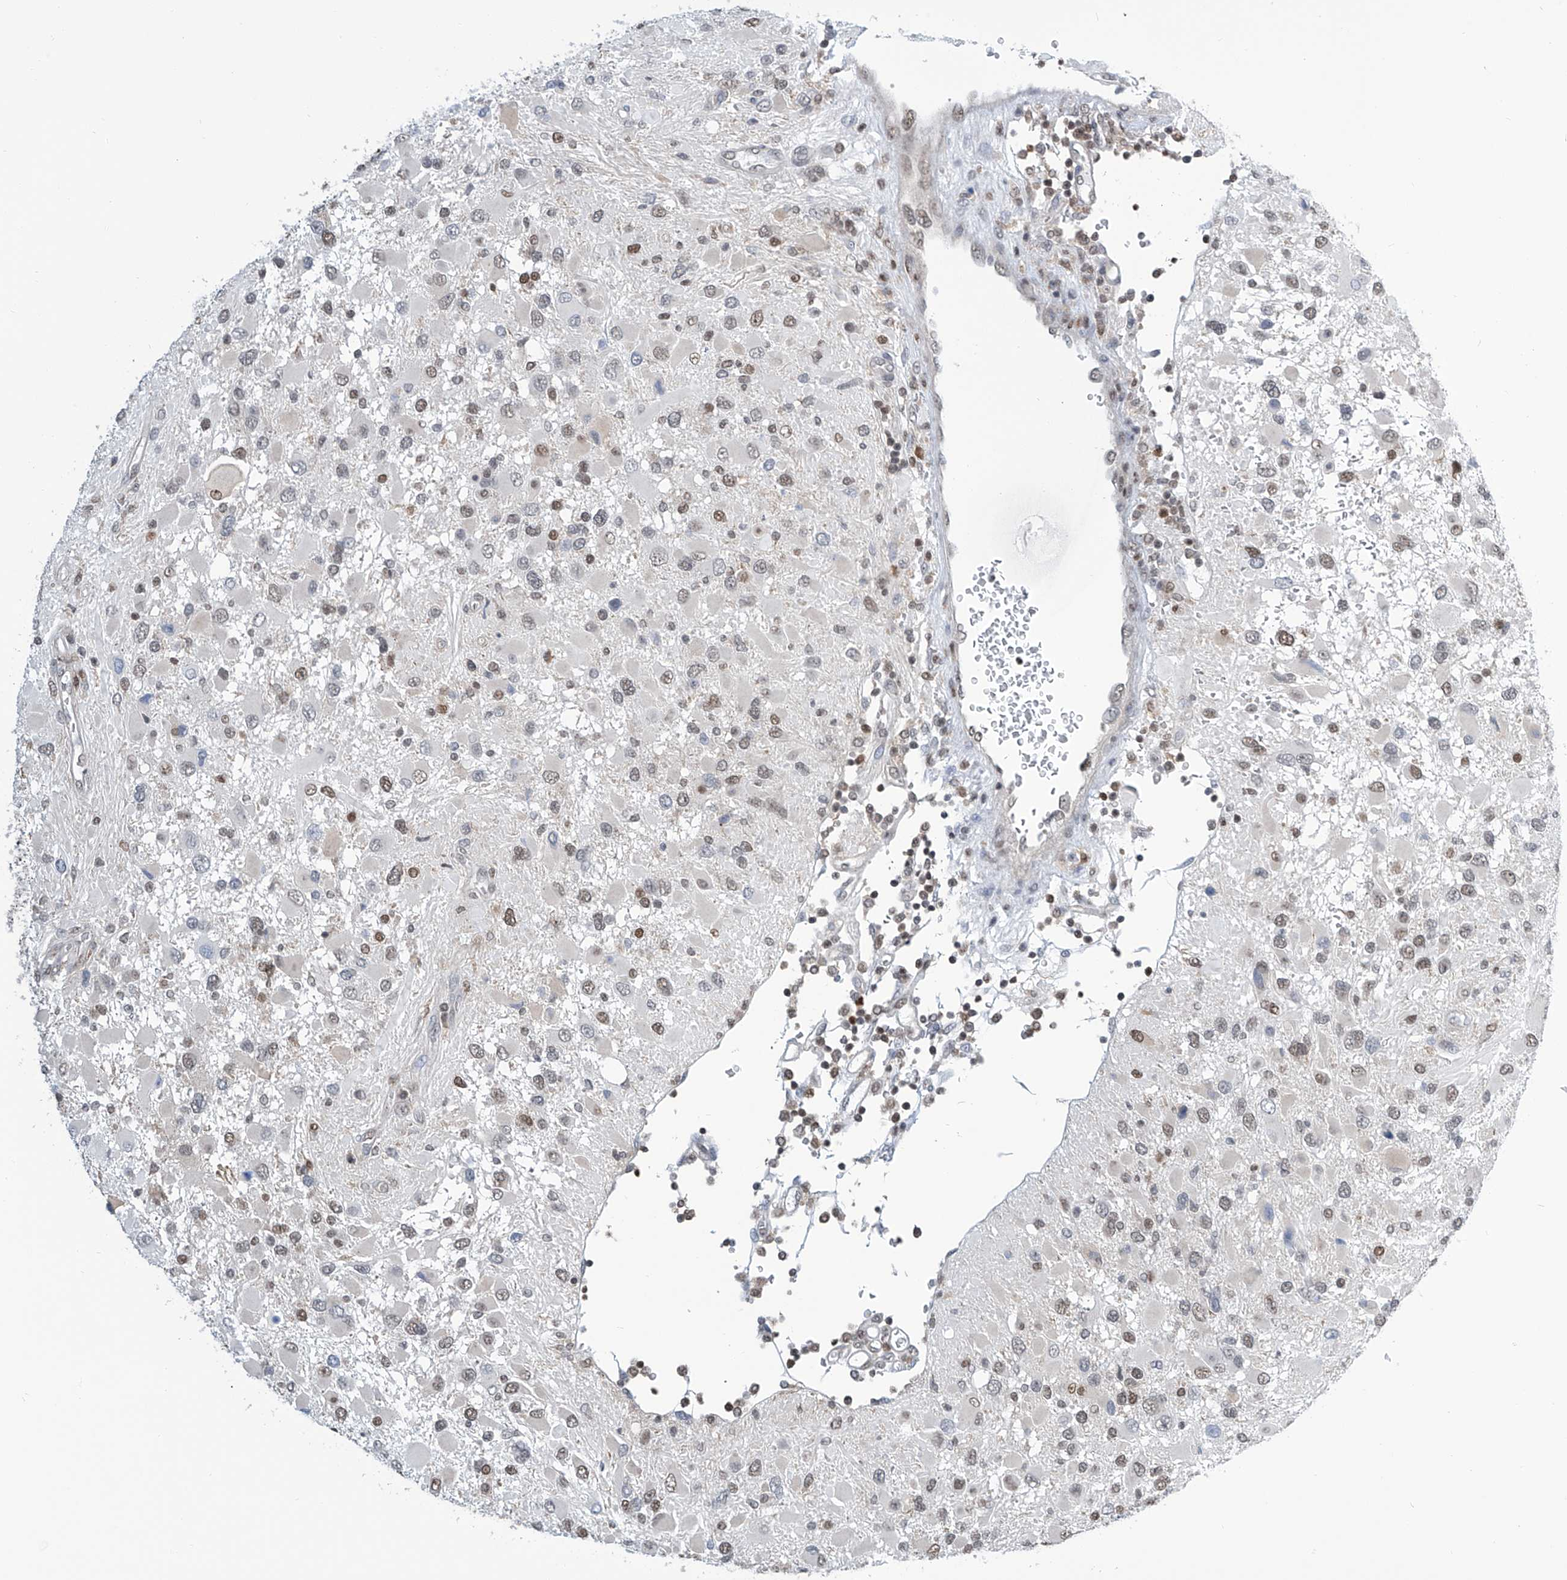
{"staining": {"intensity": "weak", "quantity": "25%-75%", "location": "nuclear"}, "tissue": "glioma", "cell_type": "Tumor cells", "image_type": "cancer", "snomed": [{"axis": "morphology", "description": "Glioma, malignant, High grade"}, {"axis": "topography", "description": "Brain"}], "caption": "Protein staining of glioma tissue shows weak nuclear expression in about 25%-75% of tumor cells.", "gene": "SREBF2", "patient": {"sex": "male", "age": 53}}